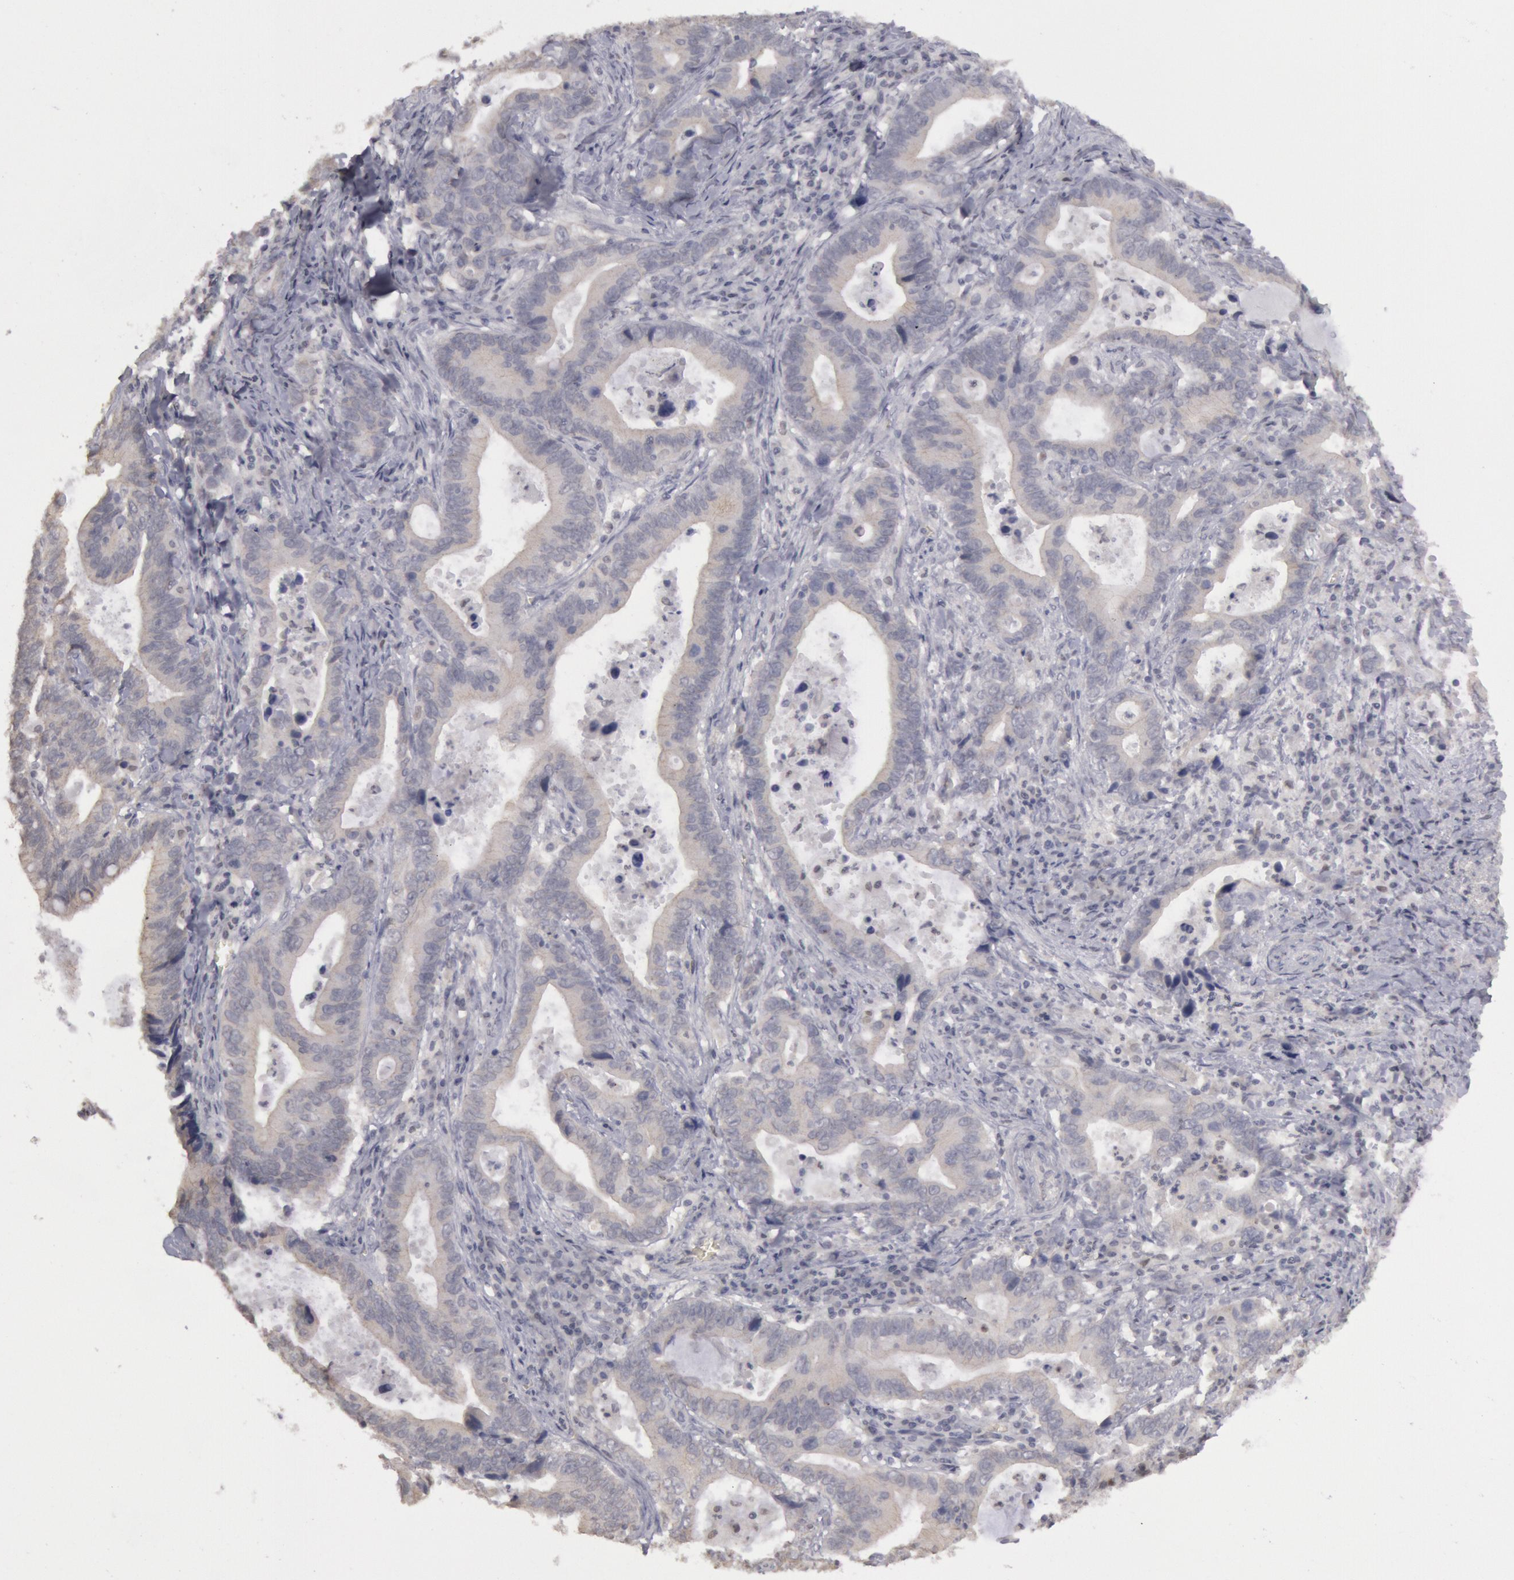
{"staining": {"intensity": "negative", "quantity": "none", "location": "none"}, "tissue": "stomach cancer", "cell_type": "Tumor cells", "image_type": "cancer", "snomed": [{"axis": "morphology", "description": "Adenocarcinoma, NOS"}, {"axis": "topography", "description": "Stomach, upper"}], "caption": "DAB immunohistochemical staining of human stomach cancer (adenocarcinoma) shows no significant expression in tumor cells.", "gene": "RIMBP3C", "patient": {"sex": "male", "age": 63}}